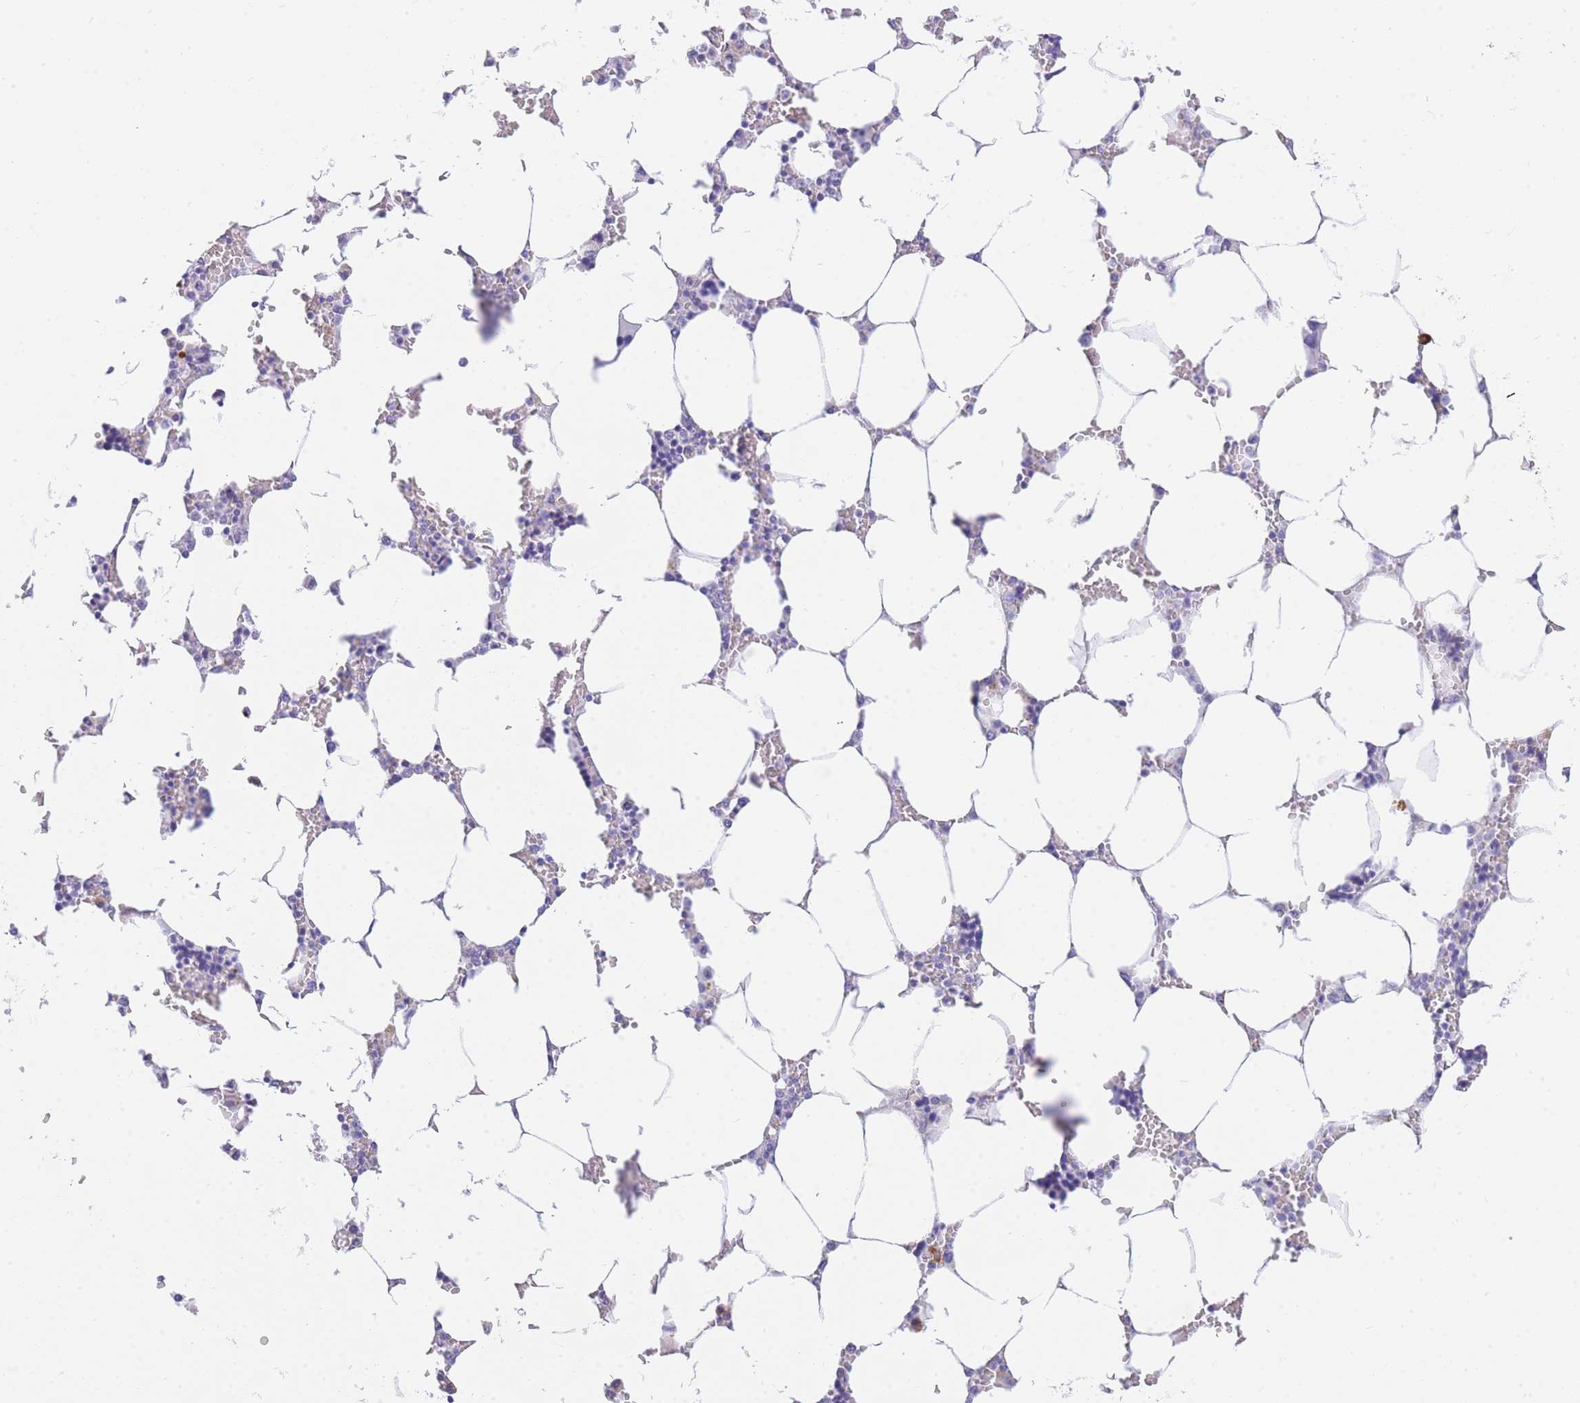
{"staining": {"intensity": "moderate", "quantity": "<25%", "location": "cytoplasmic/membranous"}, "tissue": "bone marrow", "cell_type": "Hematopoietic cells", "image_type": "normal", "snomed": [{"axis": "morphology", "description": "Normal tissue, NOS"}, {"axis": "topography", "description": "Bone marrow"}], "caption": "Bone marrow stained for a protein (brown) shows moderate cytoplasmic/membranous positive expression in about <25% of hematopoietic cells.", "gene": "SRSF12", "patient": {"sex": "male", "age": 64}}